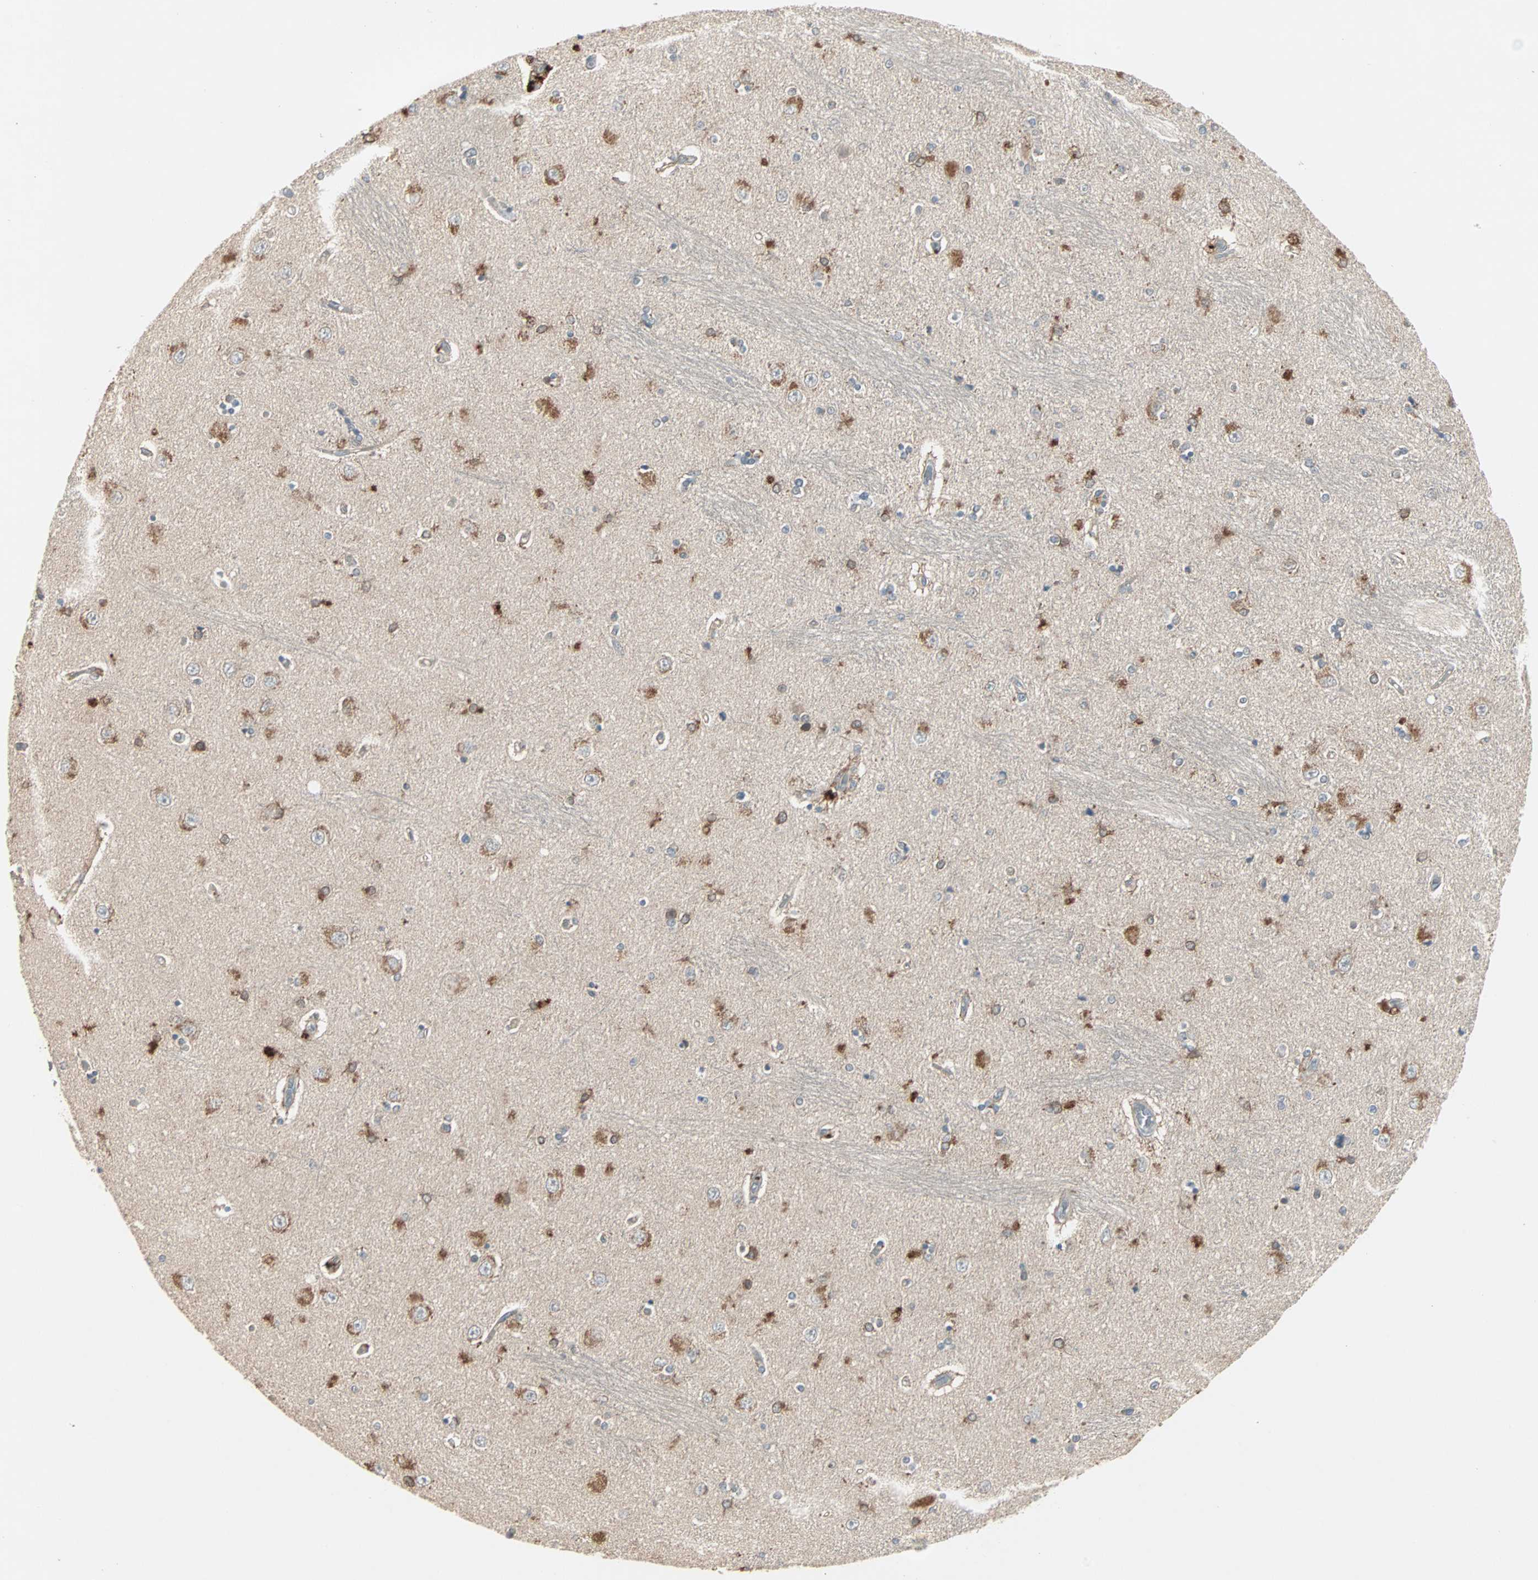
{"staining": {"intensity": "negative", "quantity": "none", "location": "none"}, "tissue": "hippocampus", "cell_type": "Glial cells", "image_type": "normal", "snomed": [{"axis": "morphology", "description": "Normal tissue, NOS"}, {"axis": "topography", "description": "Hippocampus"}], "caption": "DAB (3,3'-diaminobenzidine) immunohistochemical staining of benign hippocampus displays no significant staining in glial cells. (DAB immunohistochemistry (IHC) with hematoxylin counter stain).", "gene": "JMJD7", "patient": {"sex": "female", "age": 54}}